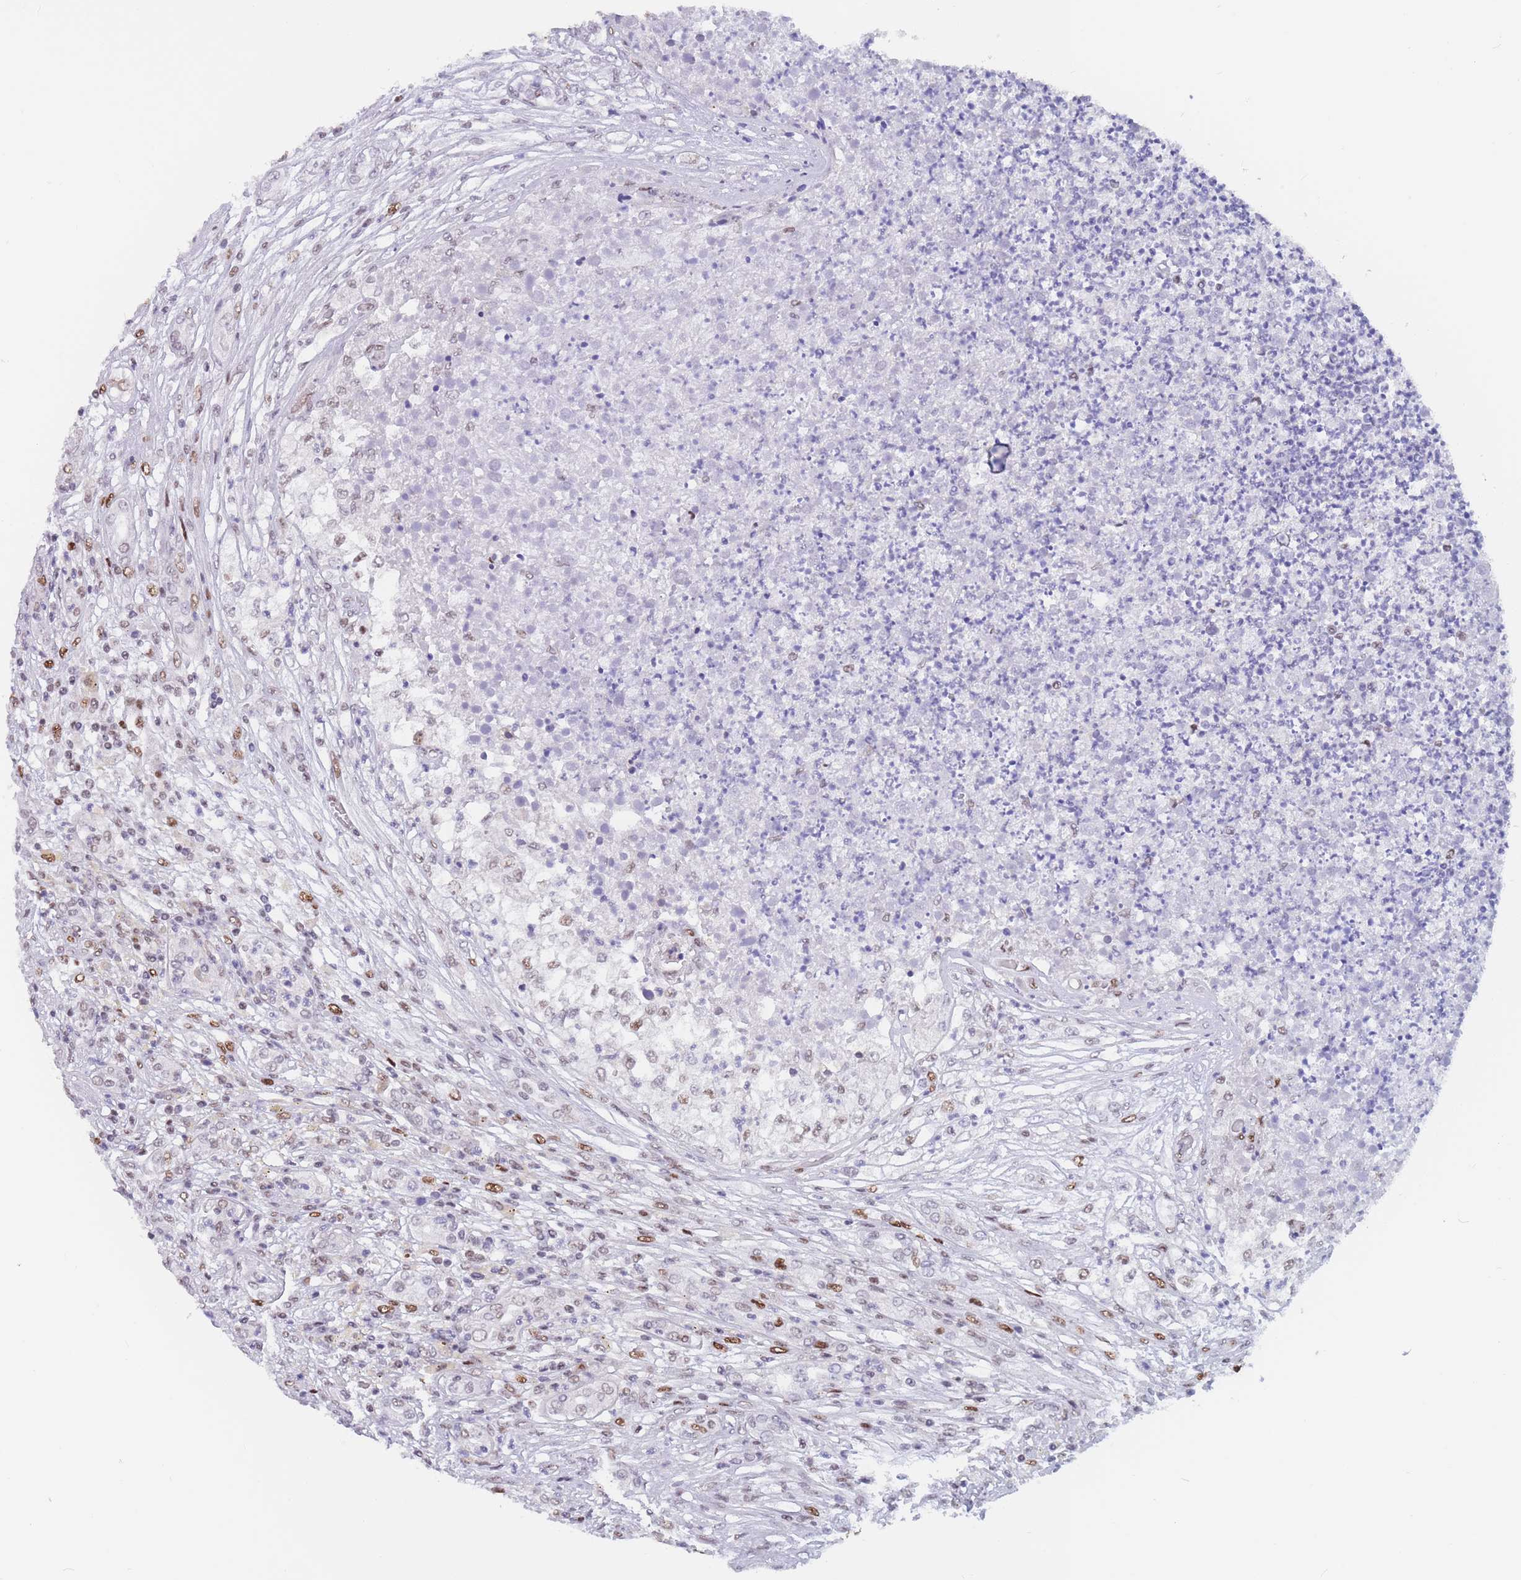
{"staining": {"intensity": "moderate", "quantity": "<25%", "location": "cytoplasmic/membranous"}, "tissue": "renal cancer", "cell_type": "Tumor cells", "image_type": "cancer", "snomed": [{"axis": "morphology", "description": "Adenocarcinoma, NOS"}, {"axis": "topography", "description": "Kidney"}], "caption": "Protein analysis of adenocarcinoma (renal) tissue demonstrates moderate cytoplasmic/membranous expression in about <25% of tumor cells.", "gene": "NASP", "patient": {"sex": "female", "age": 54}}